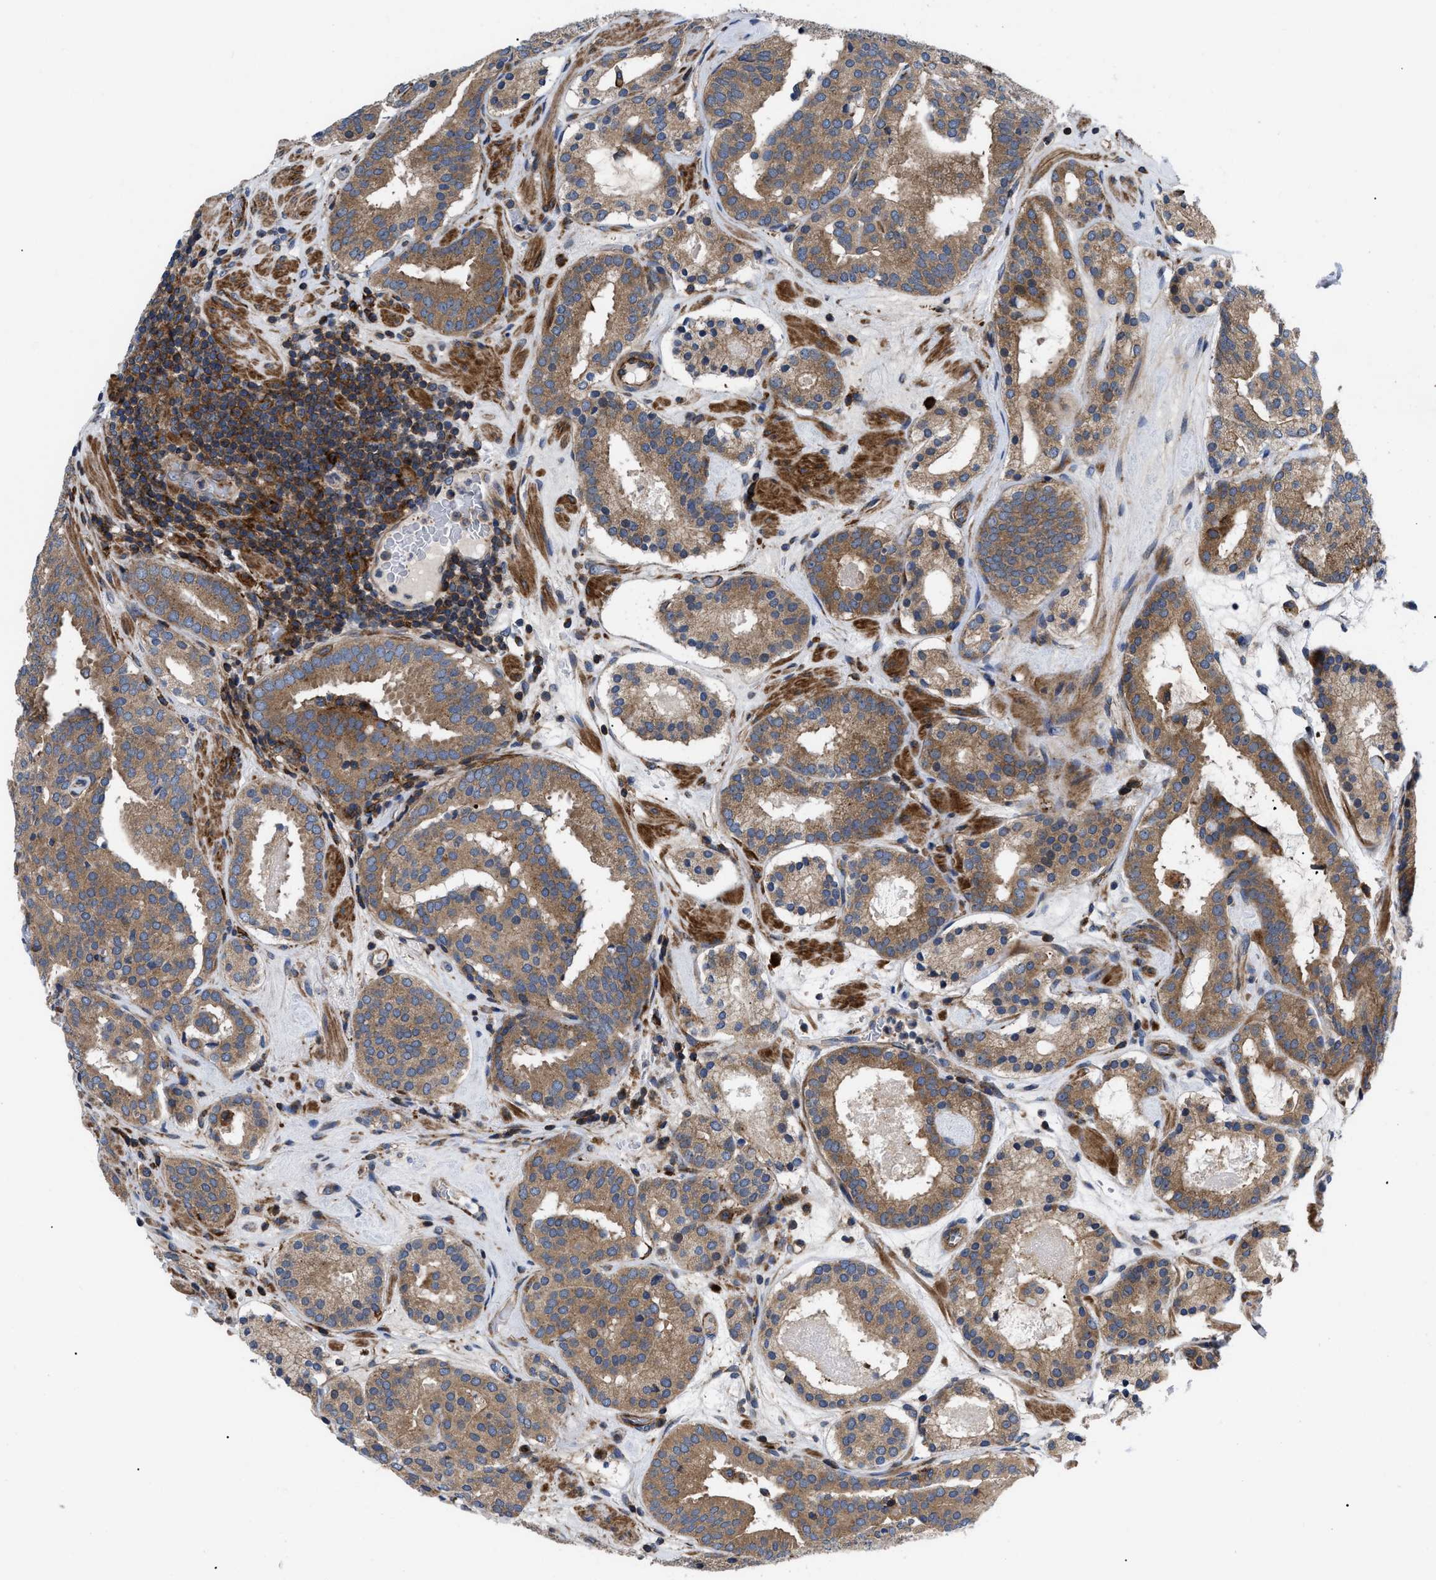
{"staining": {"intensity": "moderate", "quantity": ">75%", "location": "cytoplasmic/membranous"}, "tissue": "prostate cancer", "cell_type": "Tumor cells", "image_type": "cancer", "snomed": [{"axis": "morphology", "description": "Adenocarcinoma, Low grade"}, {"axis": "topography", "description": "Prostate"}], "caption": "Prostate cancer stained with DAB (3,3'-diaminobenzidine) immunohistochemistry (IHC) demonstrates medium levels of moderate cytoplasmic/membranous positivity in approximately >75% of tumor cells.", "gene": "SPAST", "patient": {"sex": "male", "age": 69}}